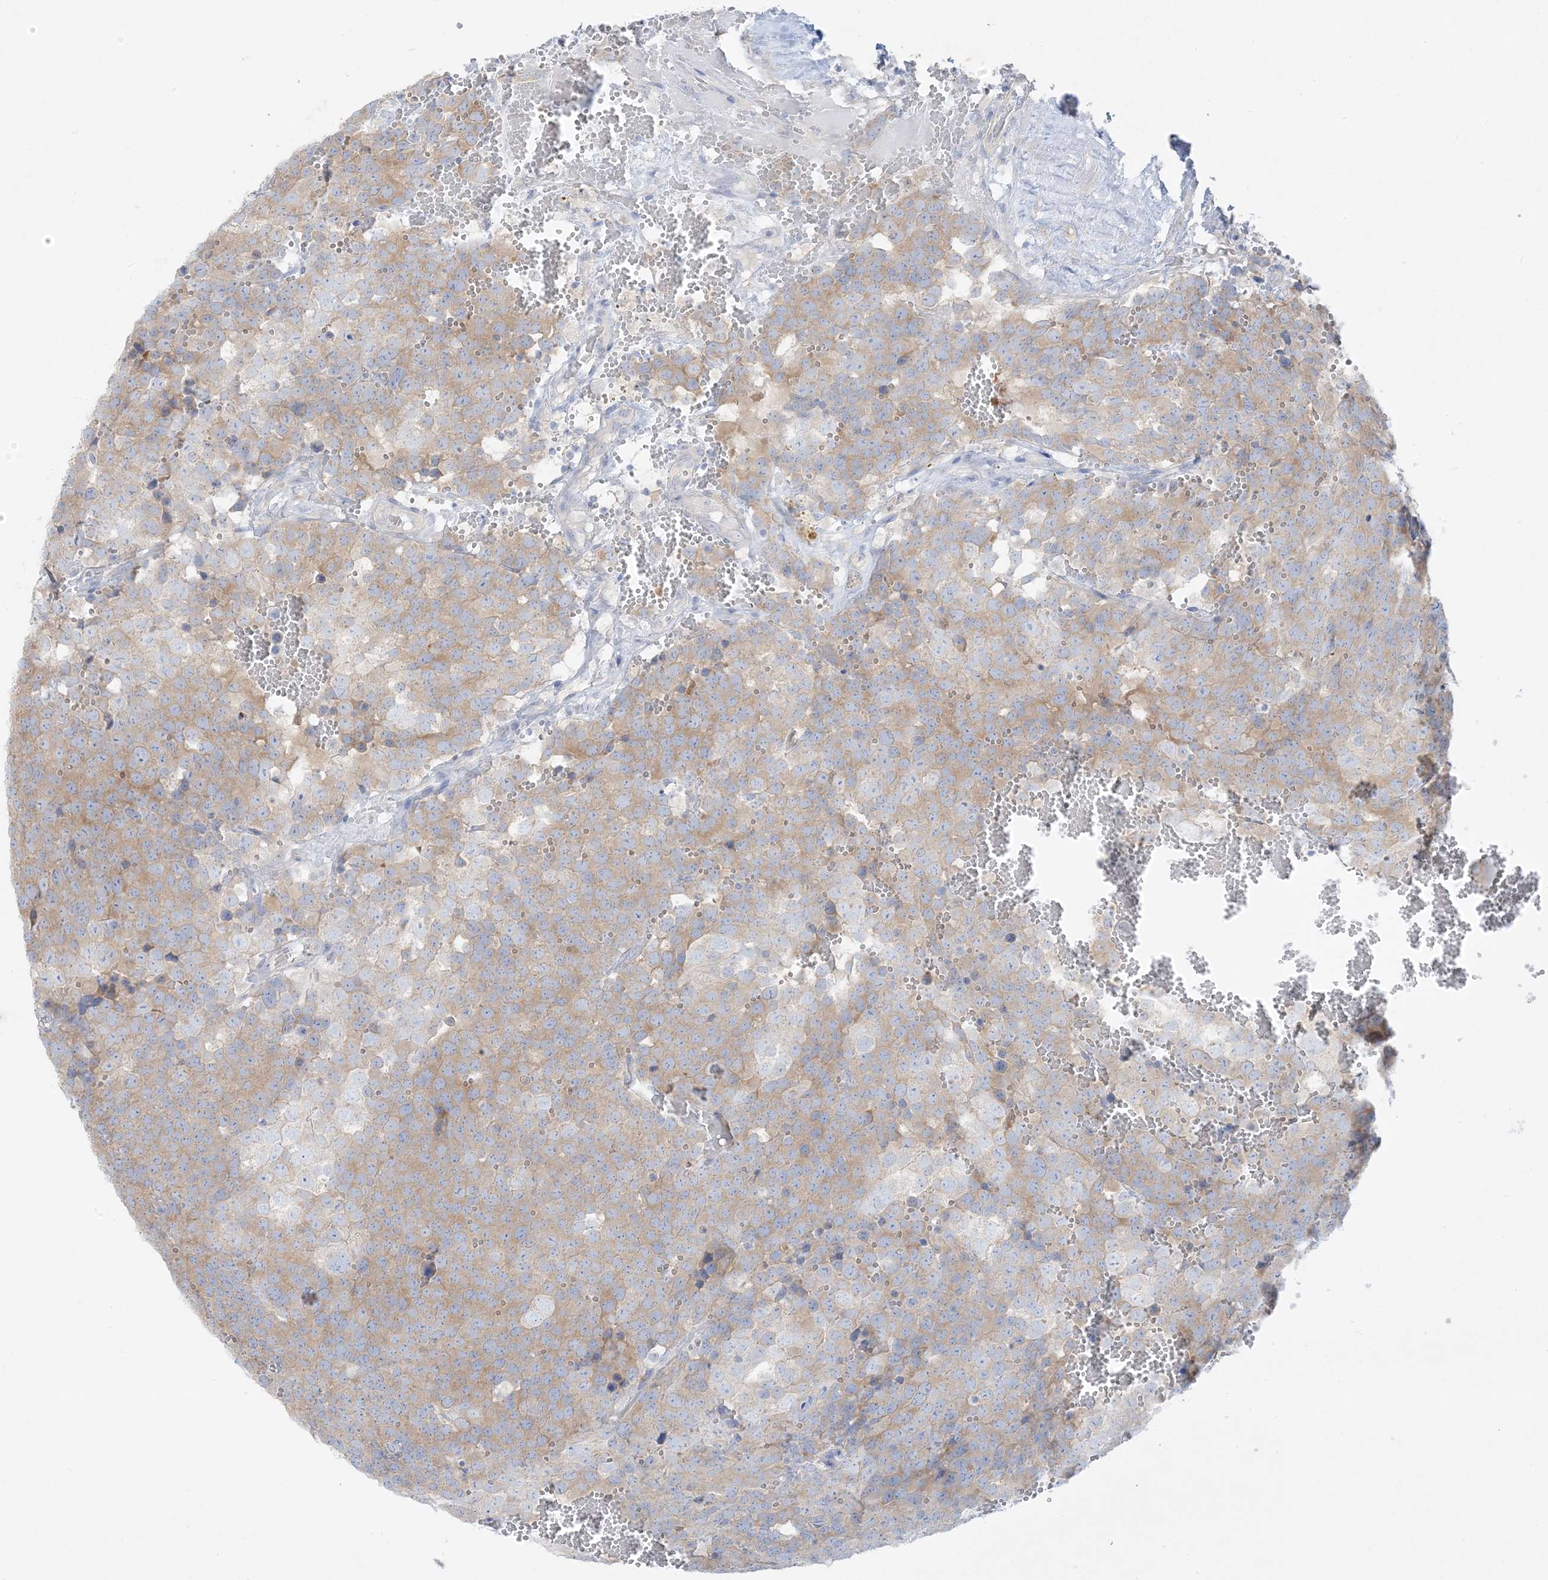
{"staining": {"intensity": "weak", "quantity": ">75%", "location": "cytoplasmic/membranous"}, "tissue": "testis cancer", "cell_type": "Tumor cells", "image_type": "cancer", "snomed": [{"axis": "morphology", "description": "Seminoma, NOS"}, {"axis": "topography", "description": "Testis"}], "caption": "IHC staining of testis cancer (seminoma), which displays low levels of weak cytoplasmic/membranous expression in approximately >75% of tumor cells indicating weak cytoplasmic/membranous protein expression. The staining was performed using DAB (3,3'-diaminobenzidine) (brown) for protein detection and nuclei were counterstained in hematoxylin (blue).", "gene": "FAM184A", "patient": {"sex": "male", "age": 71}}